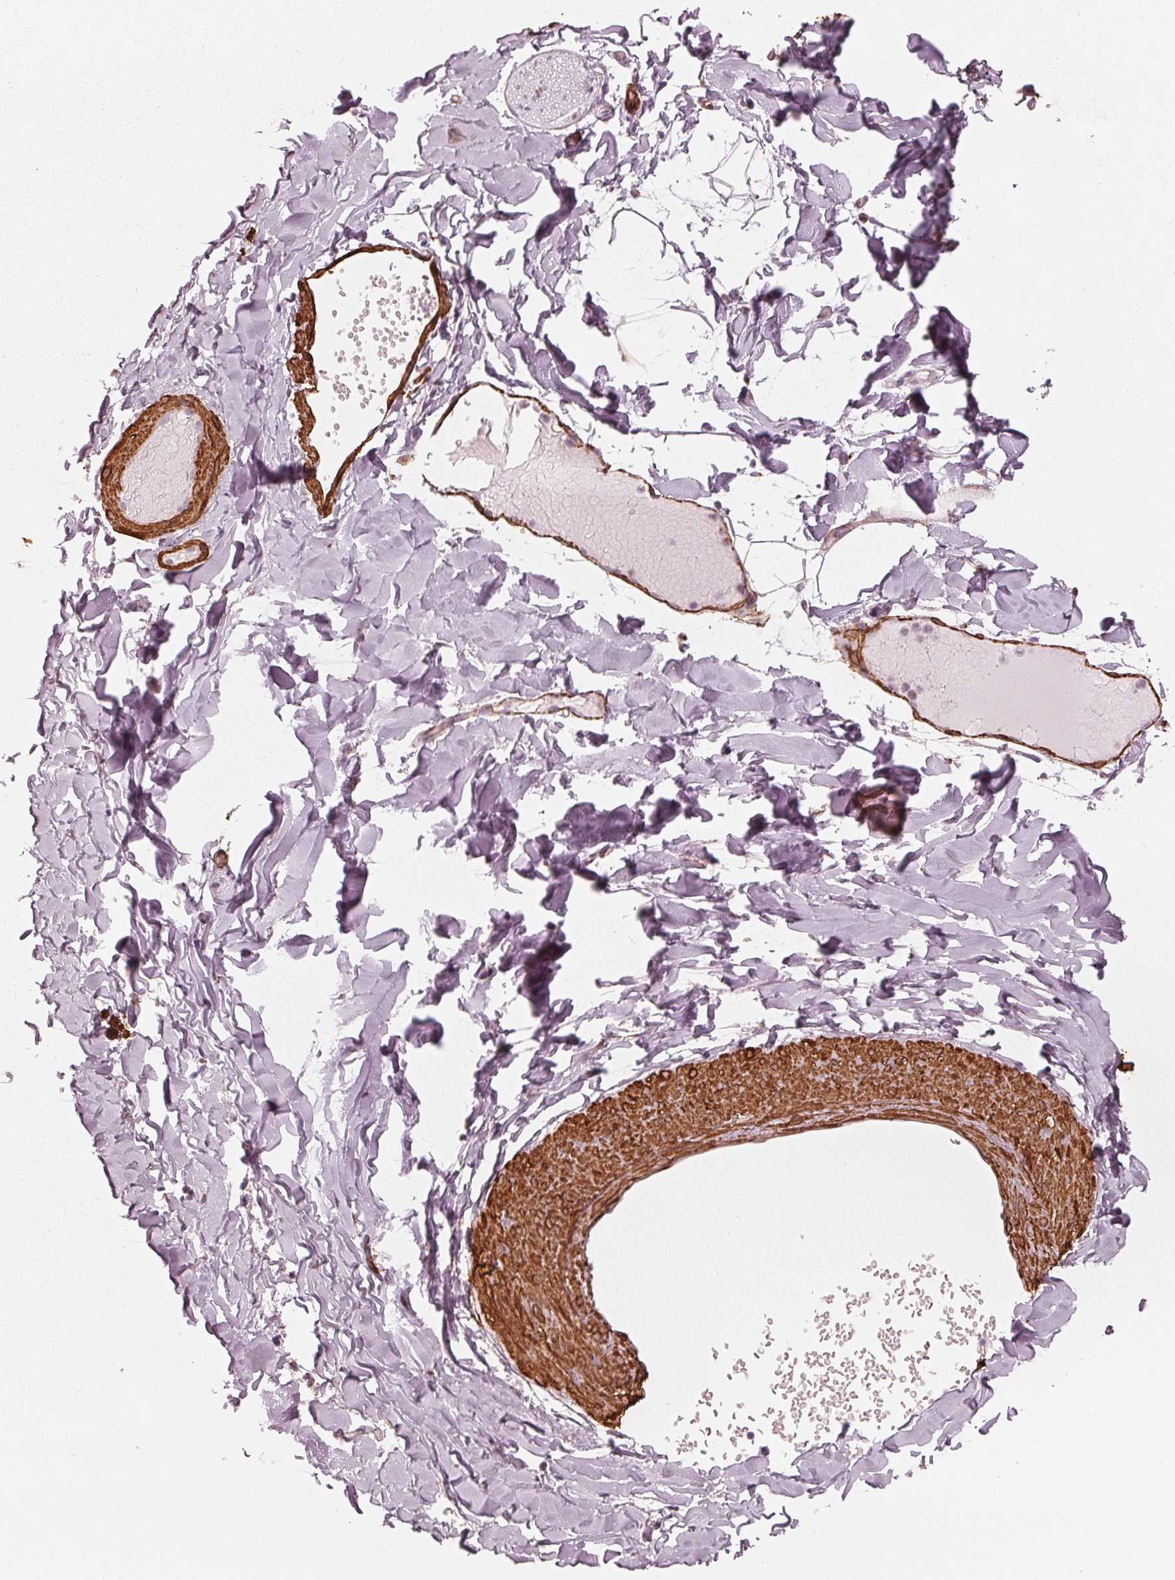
{"staining": {"intensity": "negative", "quantity": "none", "location": "none"}, "tissue": "adipose tissue", "cell_type": "Adipocytes", "image_type": "normal", "snomed": [{"axis": "morphology", "description": "Normal tissue, NOS"}, {"axis": "topography", "description": "Gallbladder"}, {"axis": "topography", "description": "Peripheral nerve tissue"}], "caption": "IHC of unremarkable human adipose tissue shows no staining in adipocytes. (DAB (3,3'-diaminobenzidine) immunohistochemistry (IHC) with hematoxylin counter stain).", "gene": "MIER3", "patient": {"sex": "female", "age": 45}}